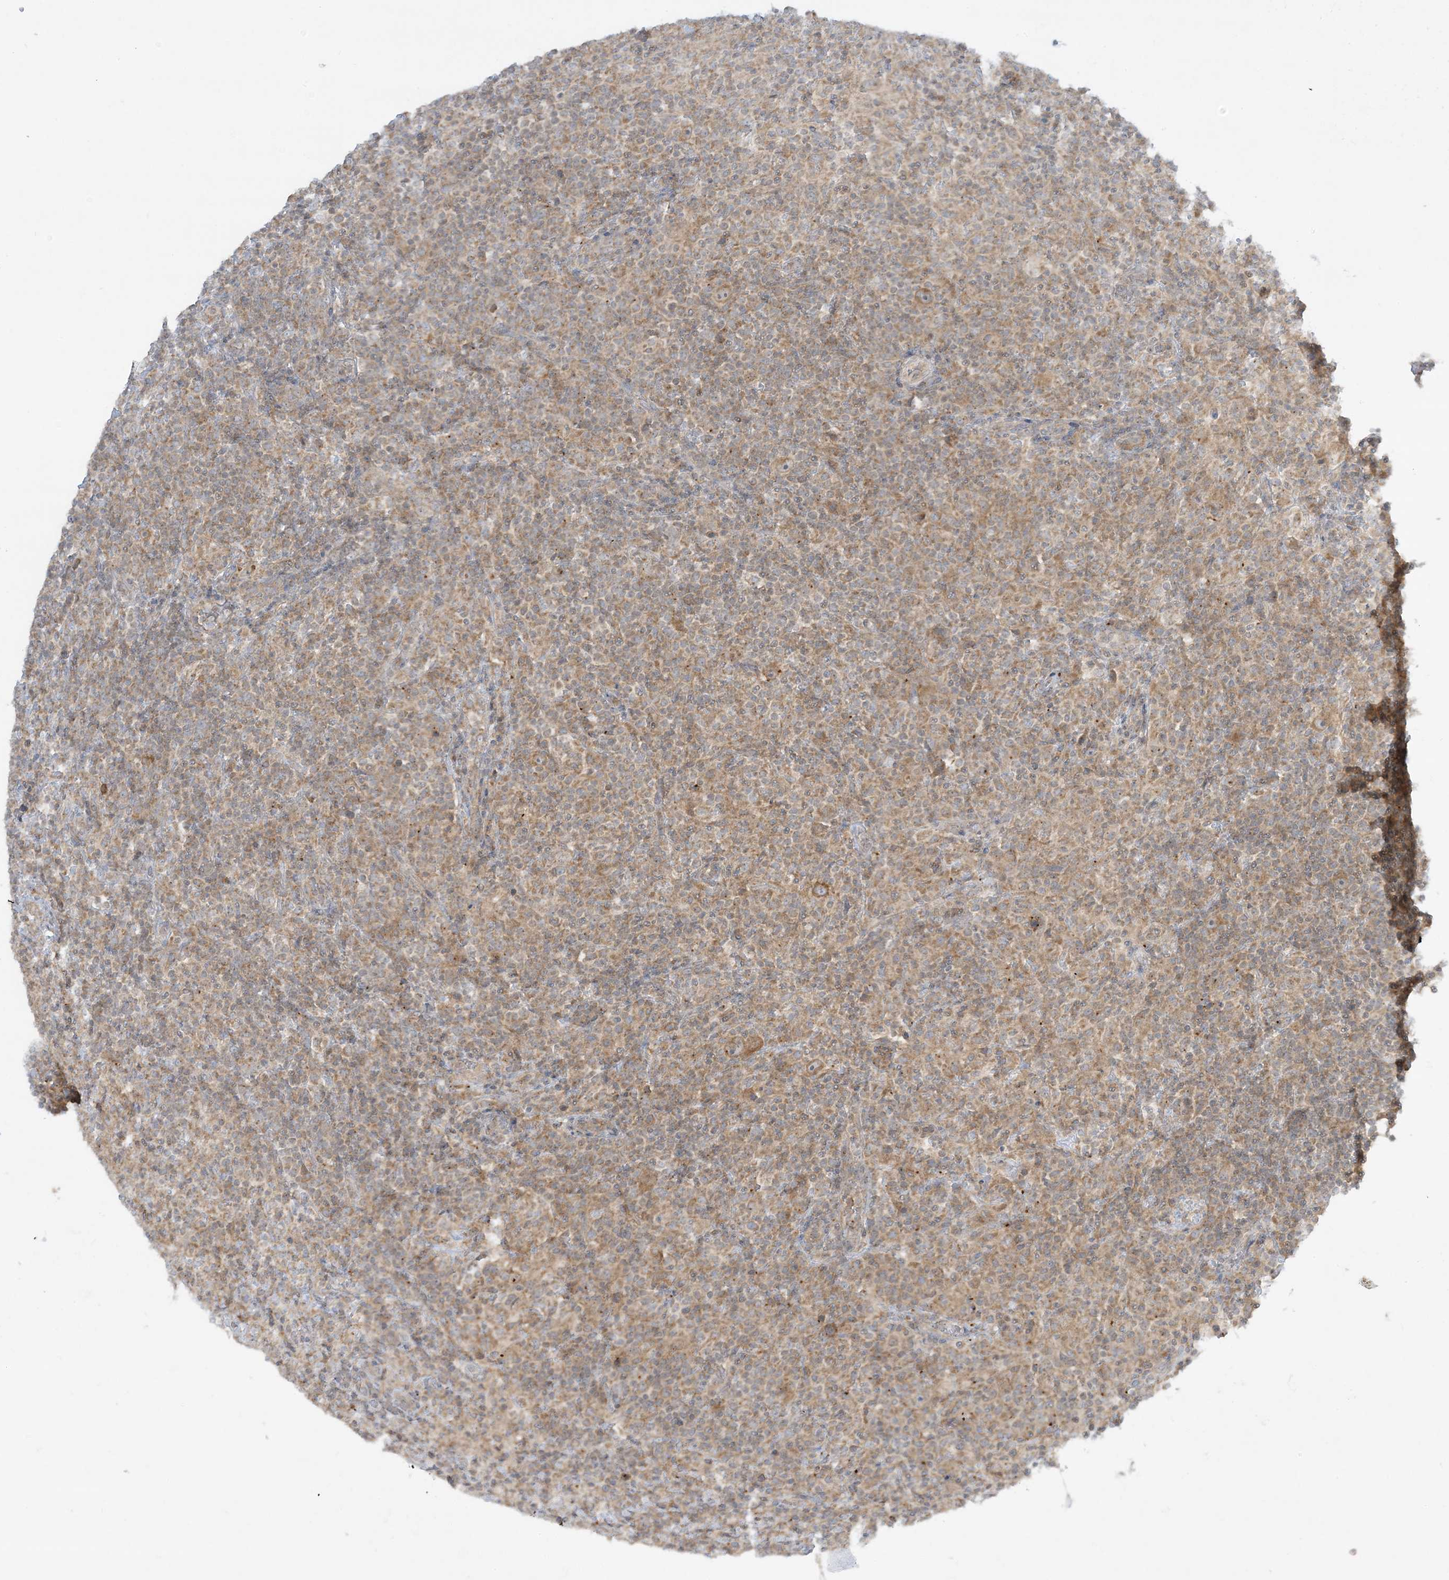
{"staining": {"intensity": "moderate", "quantity": ">75%", "location": "cytoplasmic/membranous"}, "tissue": "lymphoma", "cell_type": "Tumor cells", "image_type": "cancer", "snomed": [{"axis": "morphology", "description": "Hodgkin's disease, NOS"}, {"axis": "topography", "description": "Lymph node"}], "caption": "Lymphoma tissue exhibits moderate cytoplasmic/membranous expression in about >75% of tumor cells The protein is shown in brown color, while the nuclei are stained blue.", "gene": "RPP40", "patient": {"sex": "male", "age": 70}}